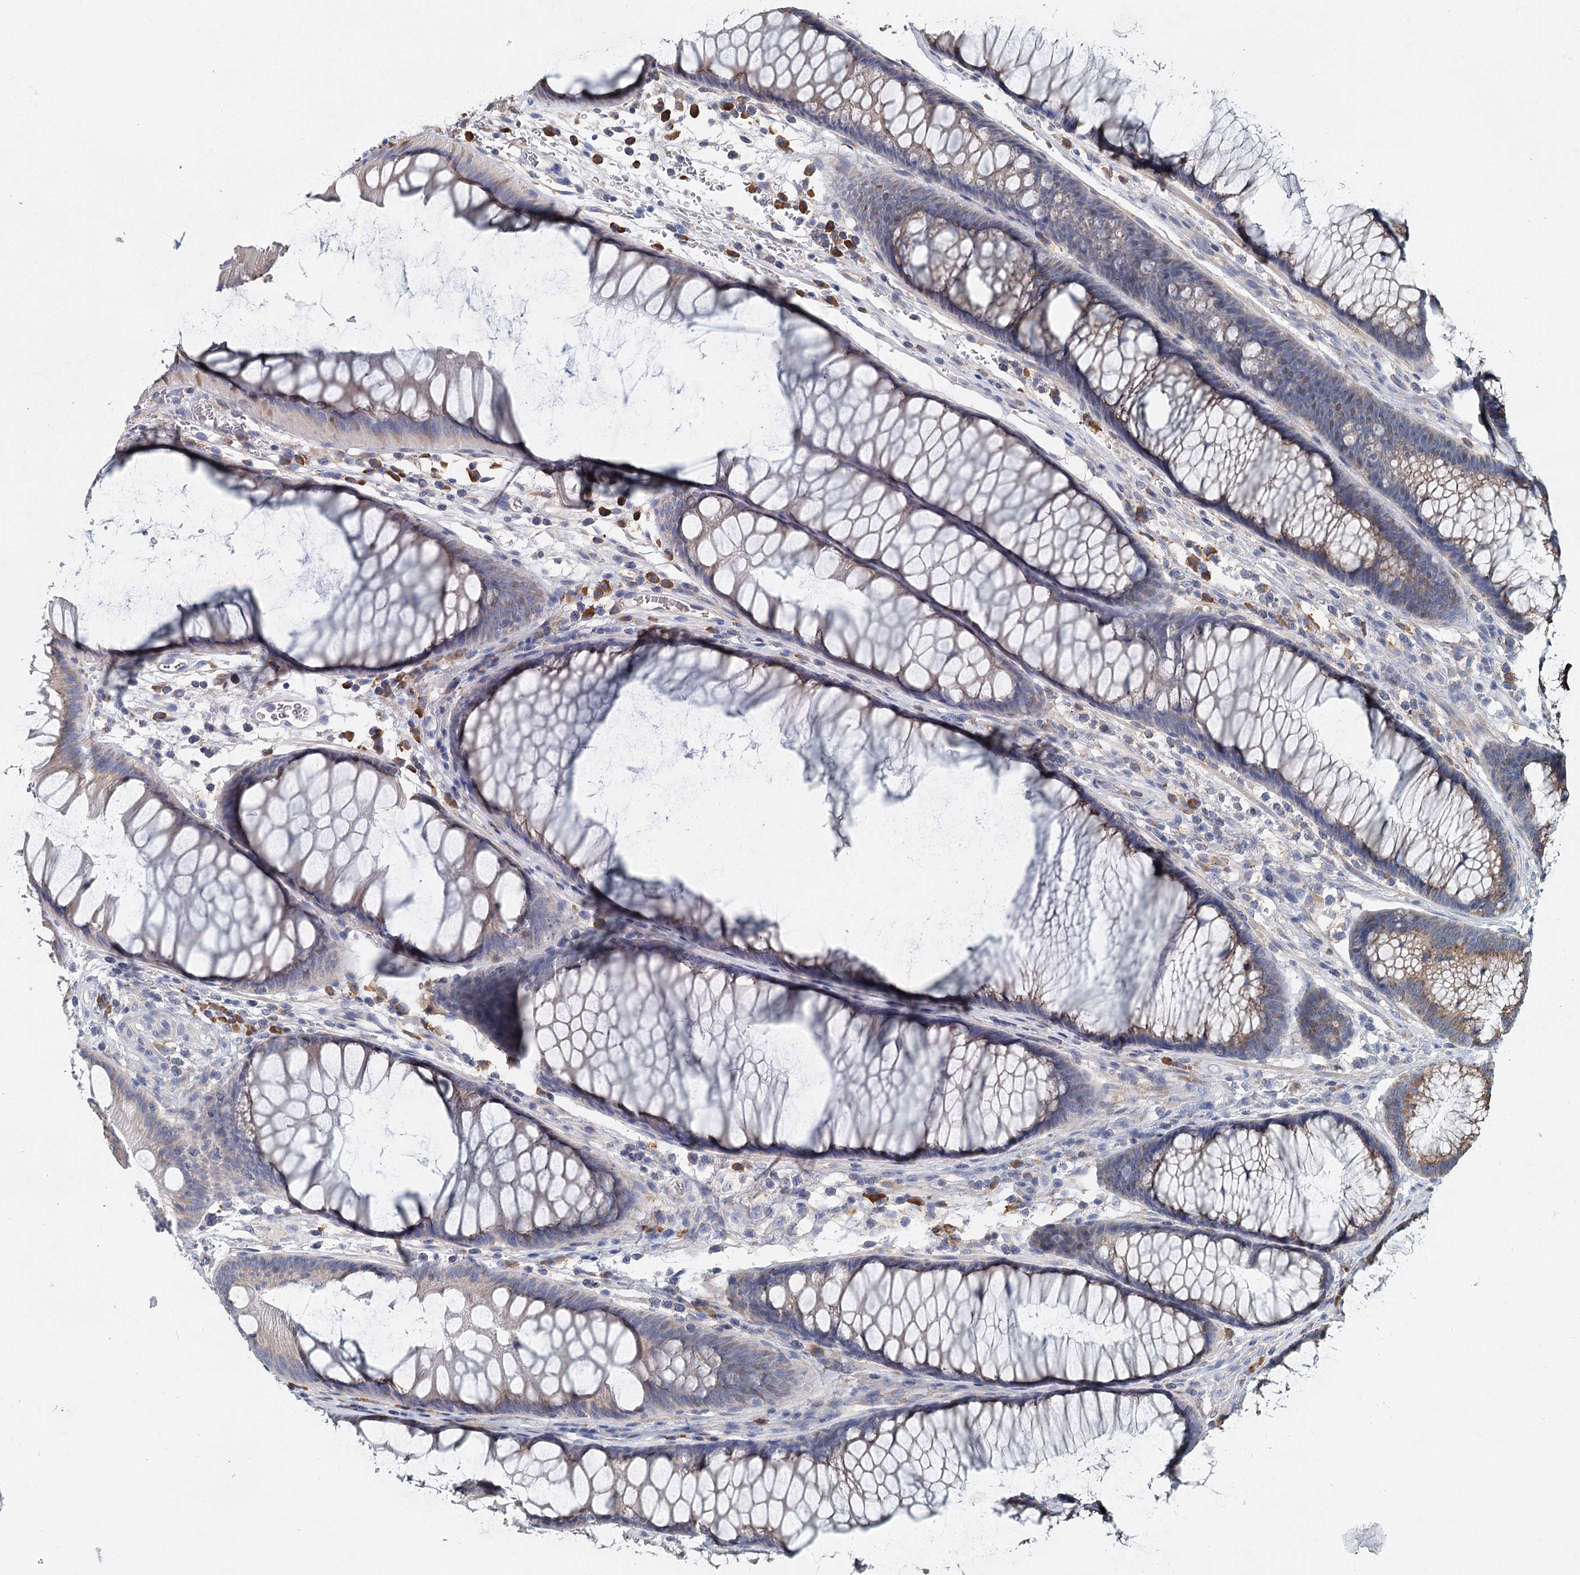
{"staining": {"intensity": "negative", "quantity": "none", "location": "none"}, "tissue": "colon", "cell_type": "Endothelial cells", "image_type": "normal", "snomed": [{"axis": "morphology", "description": "Normal tissue, NOS"}, {"axis": "topography", "description": "Colon"}], "caption": "Immunohistochemistry histopathology image of normal colon: human colon stained with DAB (3,3'-diaminobenzidine) reveals no significant protein expression in endothelial cells.", "gene": "ANKRD16", "patient": {"sex": "female", "age": 82}}